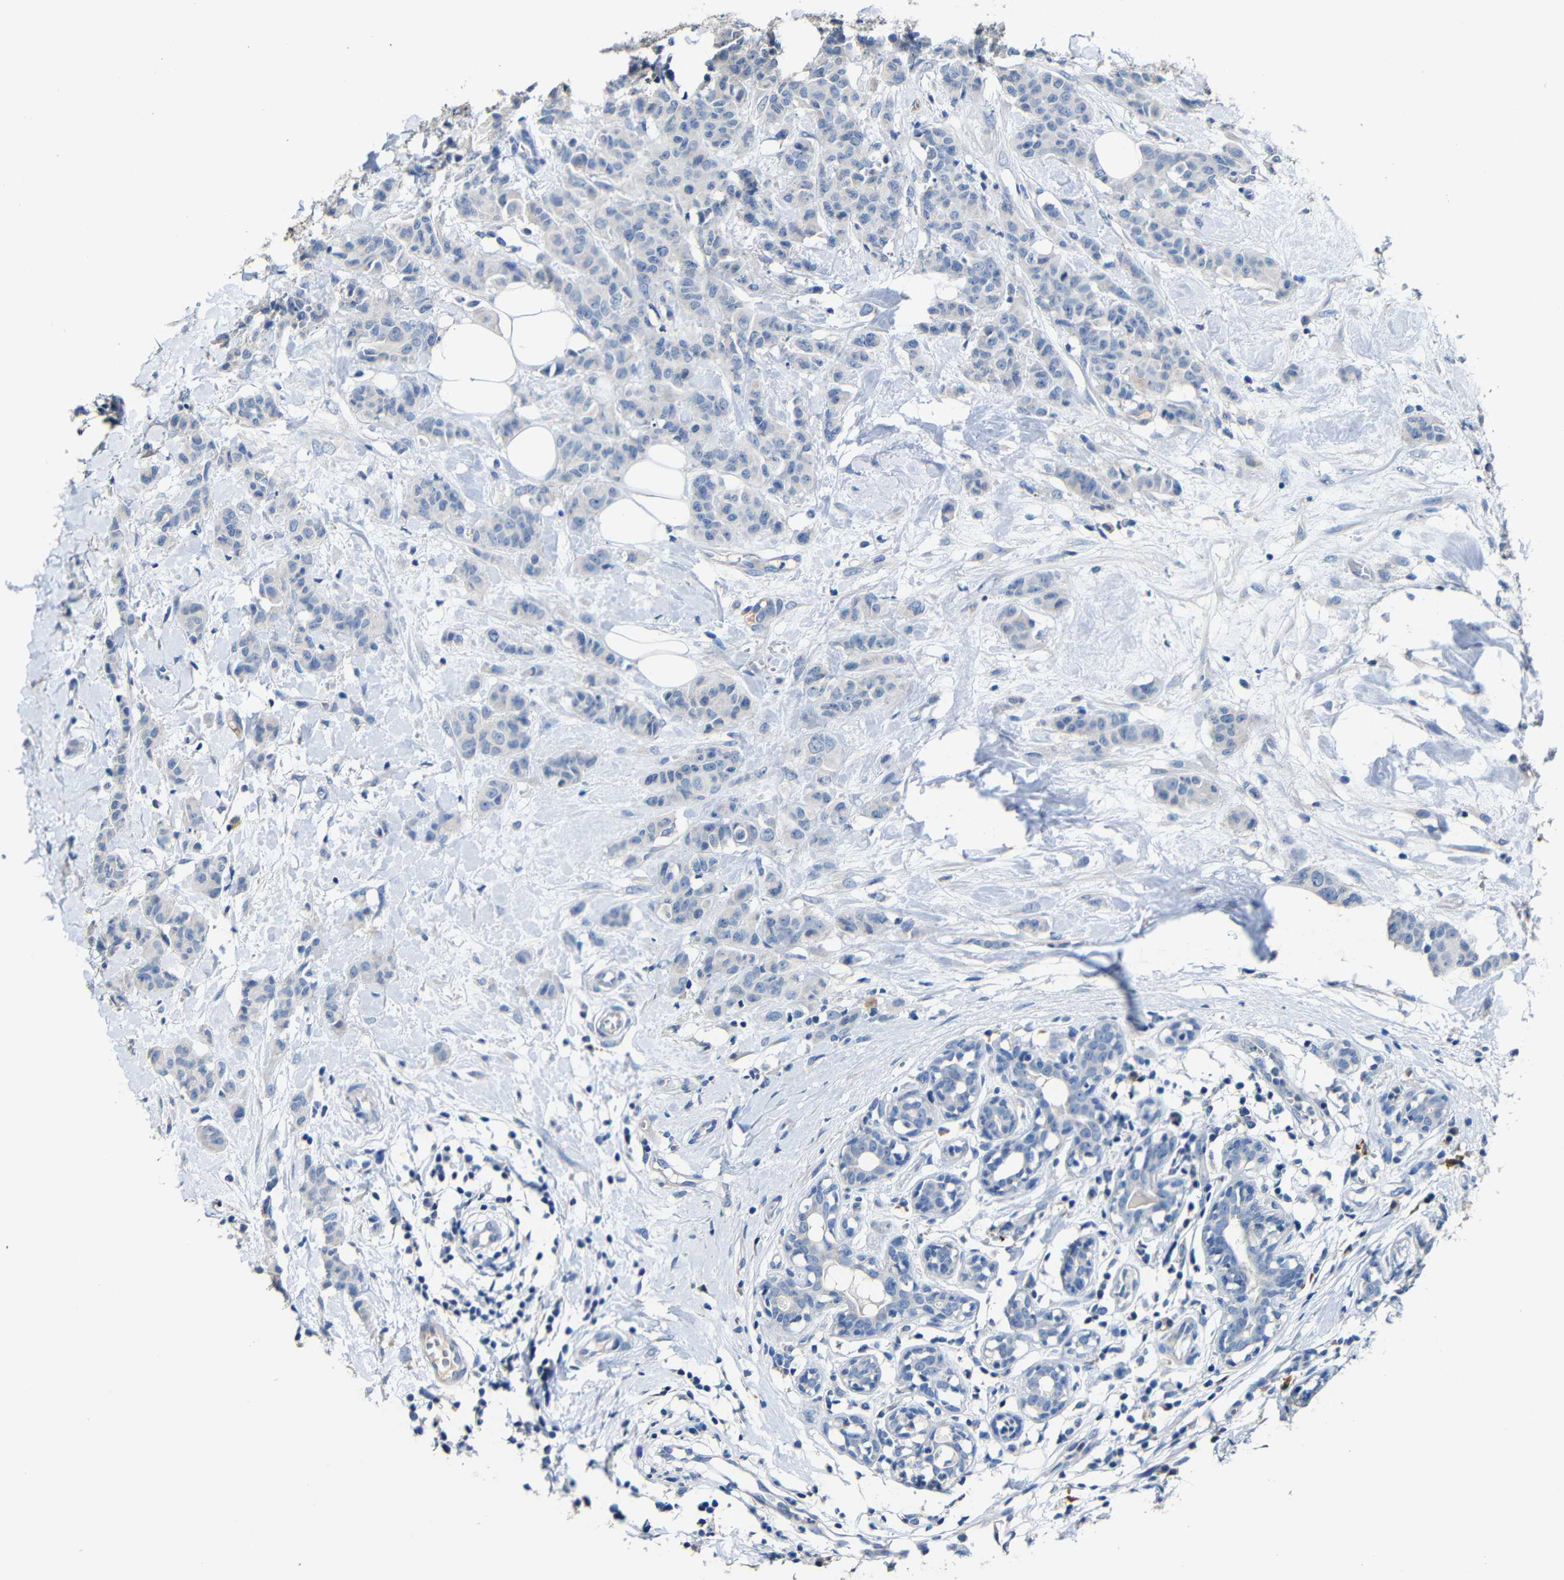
{"staining": {"intensity": "negative", "quantity": "none", "location": "none"}, "tissue": "breast cancer", "cell_type": "Tumor cells", "image_type": "cancer", "snomed": [{"axis": "morphology", "description": "Normal tissue, NOS"}, {"axis": "morphology", "description": "Duct carcinoma"}, {"axis": "topography", "description": "Breast"}], "caption": "DAB immunohistochemical staining of invasive ductal carcinoma (breast) displays no significant expression in tumor cells.", "gene": "ACKR2", "patient": {"sex": "female", "age": 40}}